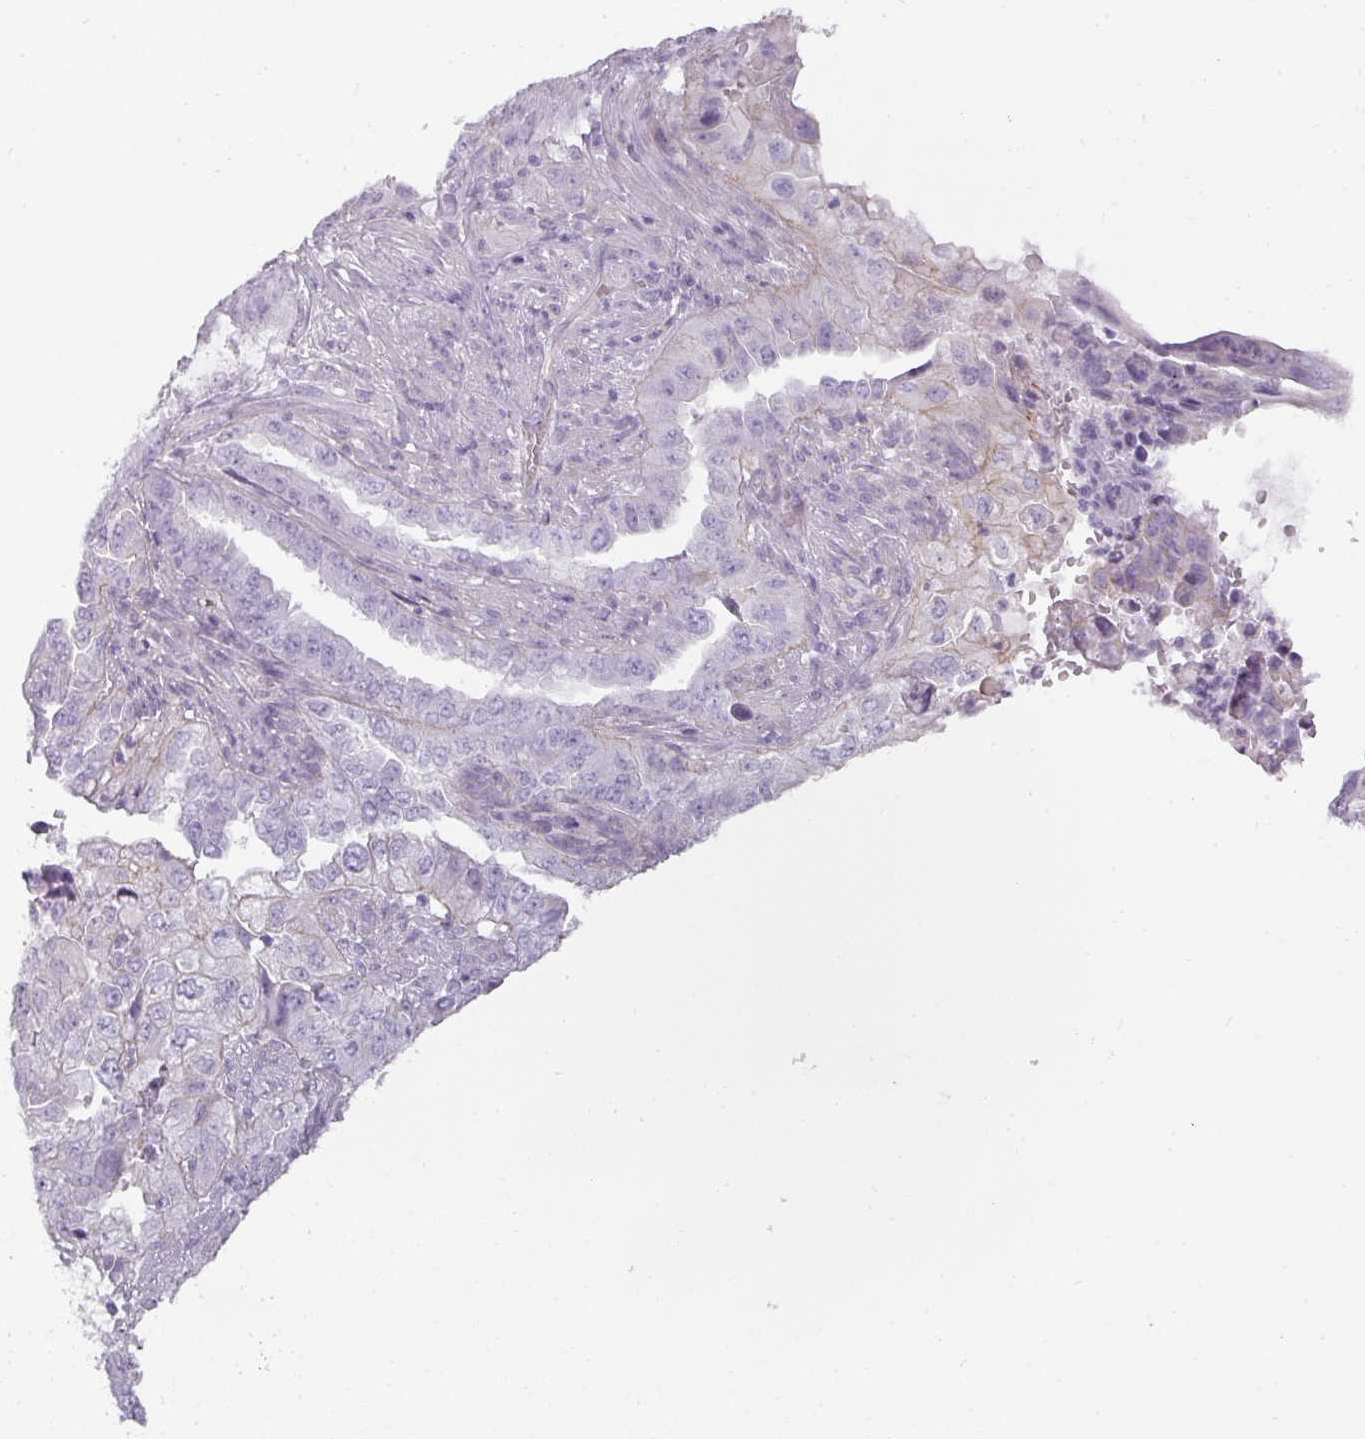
{"staining": {"intensity": "negative", "quantity": "none", "location": "none"}, "tissue": "endometrial cancer", "cell_type": "Tumor cells", "image_type": "cancer", "snomed": [{"axis": "morphology", "description": "Adenocarcinoma, NOS"}, {"axis": "topography", "description": "Endometrium"}], "caption": "Immunohistochemistry (IHC) image of endometrial cancer stained for a protein (brown), which demonstrates no positivity in tumor cells. (DAB immunohistochemistry (IHC) visualized using brightfield microscopy, high magnification).", "gene": "ASB1", "patient": {"sex": "female", "age": 51}}